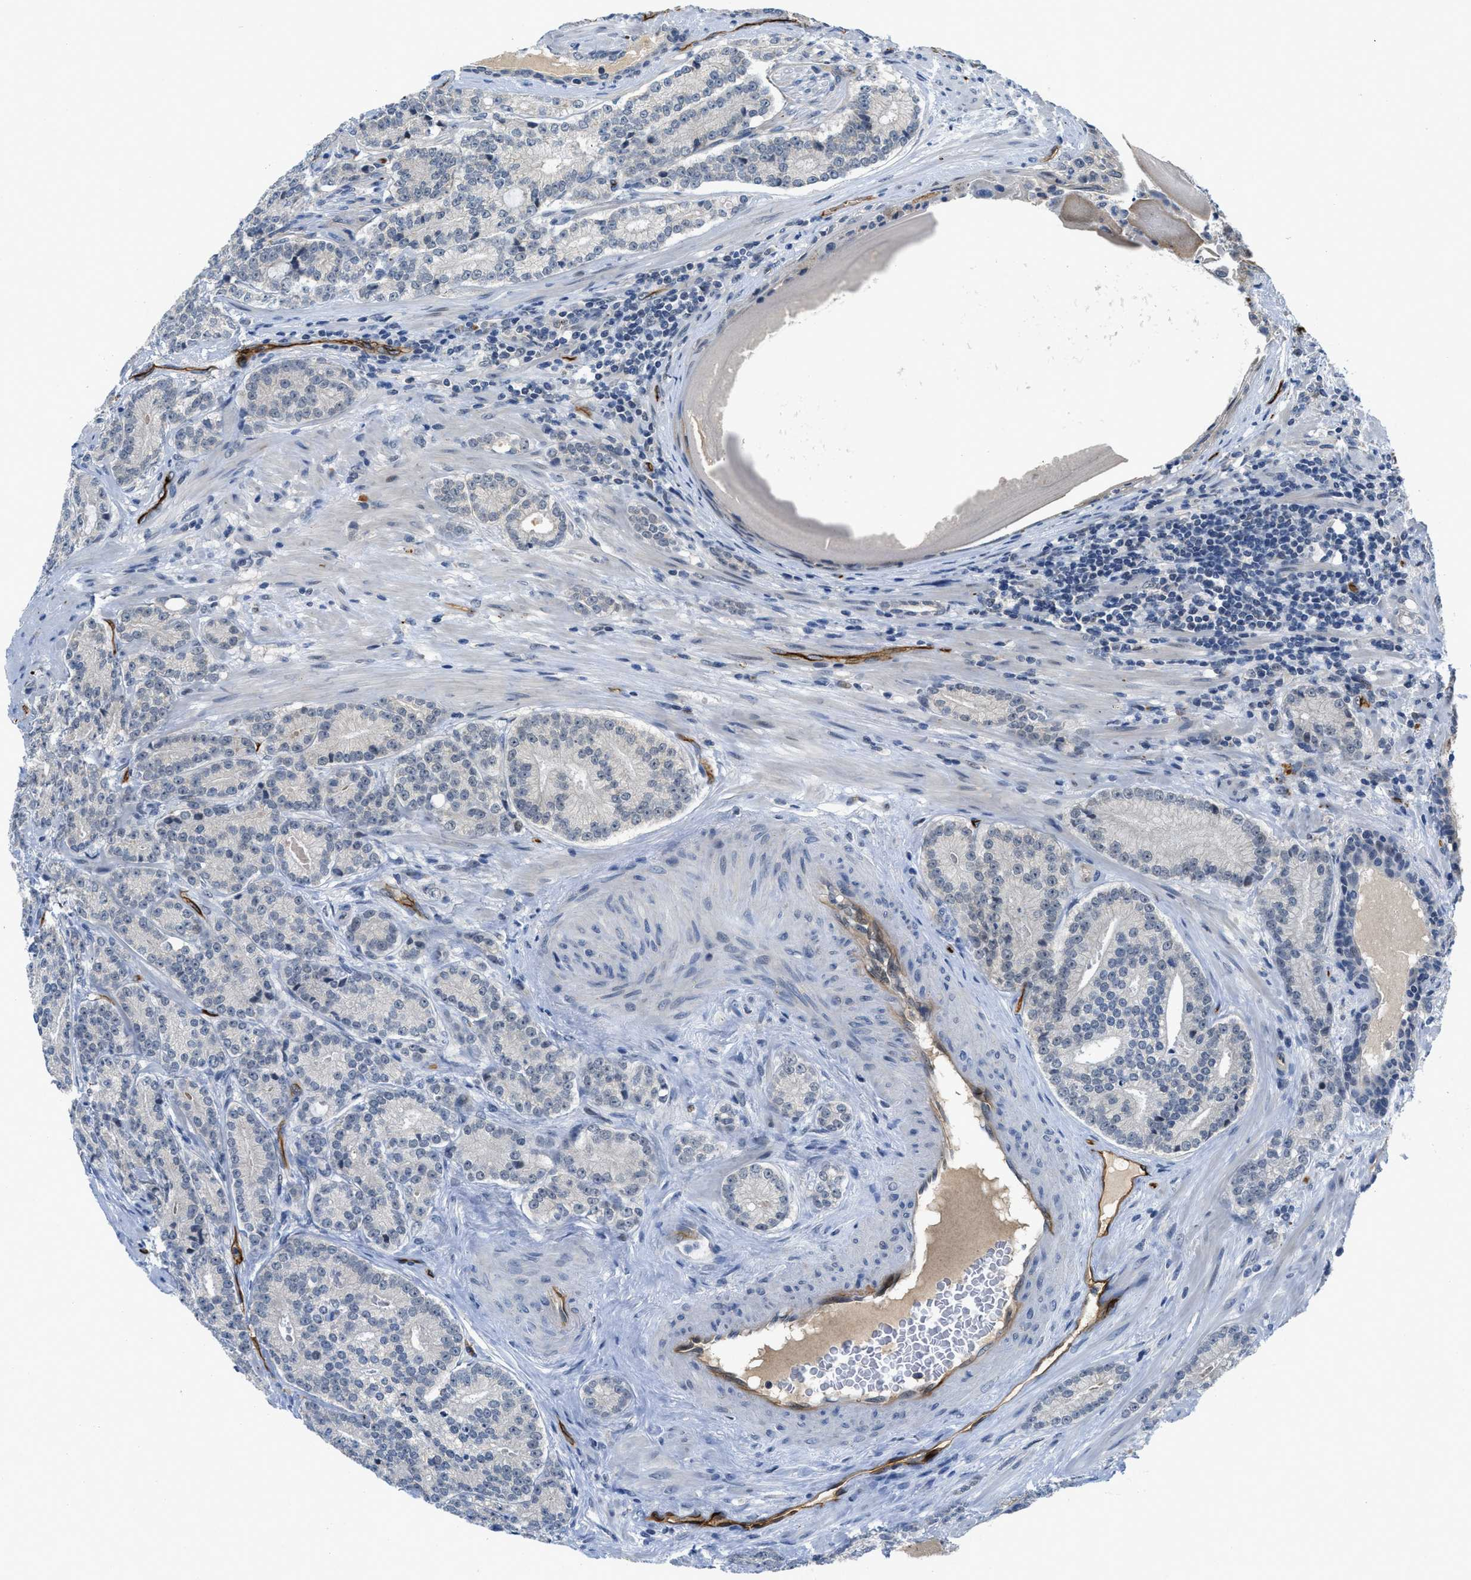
{"staining": {"intensity": "negative", "quantity": "none", "location": "none"}, "tissue": "prostate cancer", "cell_type": "Tumor cells", "image_type": "cancer", "snomed": [{"axis": "morphology", "description": "Adenocarcinoma, High grade"}, {"axis": "topography", "description": "Prostate"}], "caption": "This is a micrograph of immunohistochemistry staining of prostate adenocarcinoma (high-grade), which shows no expression in tumor cells.", "gene": "SLCO2A1", "patient": {"sex": "male", "age": 61}}